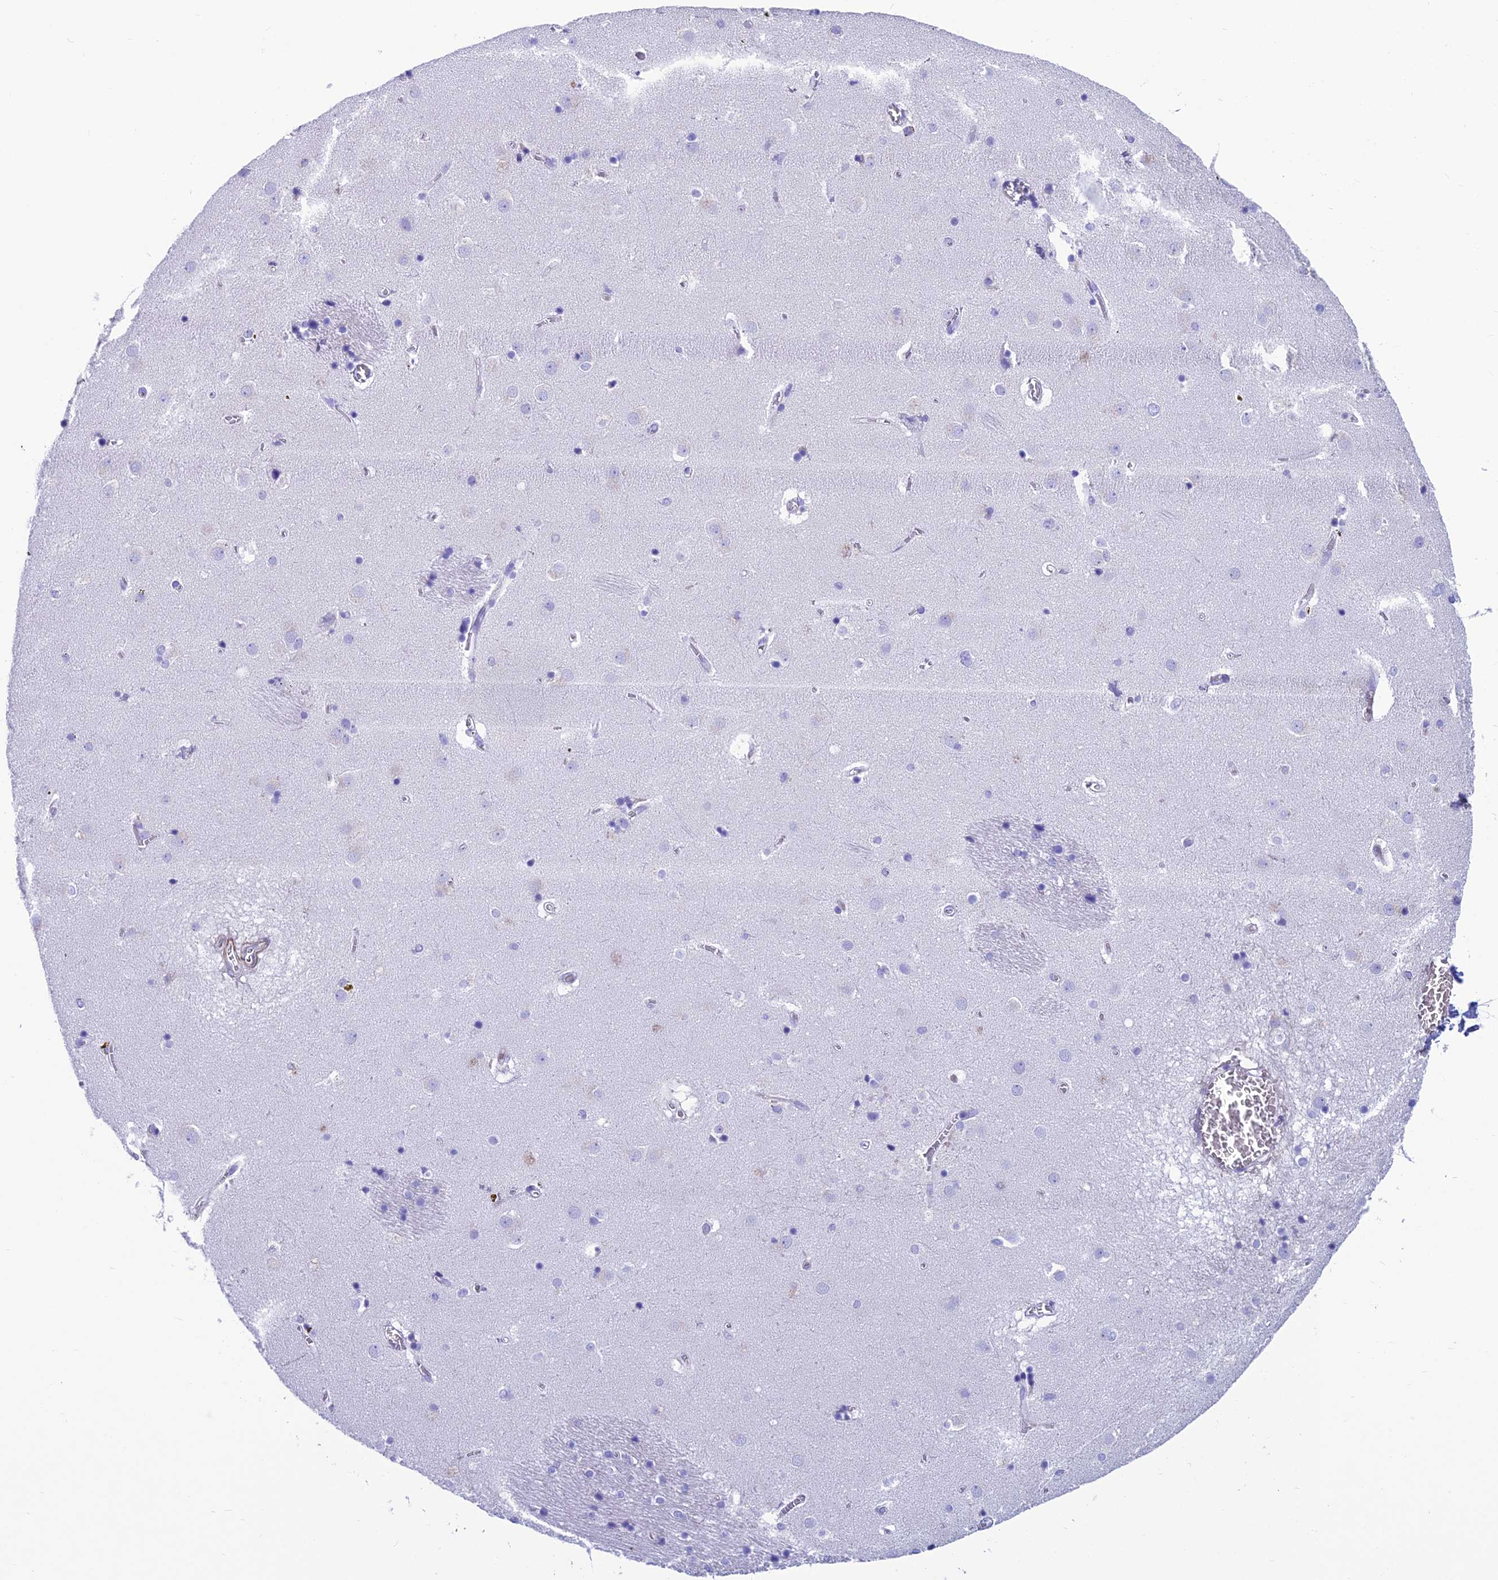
{"staining": {"intensity": "negative", "quantity": "none", "location": "none"}, "tissue": "caudate", "cell_type": "Glial cells", "image_type": "normal", "snomed": [{"axis": "morphology", "description": "Normal tissue, NOS"}, {"axis": "topography", "description": "Lateral ventricle wall"}], "caption": "The photomicrograph shows no significant expression in glial cells of caudate. Brightfield microscopy of immunohistochemistry stained with DAB (3,3'-diaminobenzidine) (brown) and hematoxylin (blue), captured at high magnification.", "gene": "GNG11", "patient": {"sex": "male", "age": 70}}